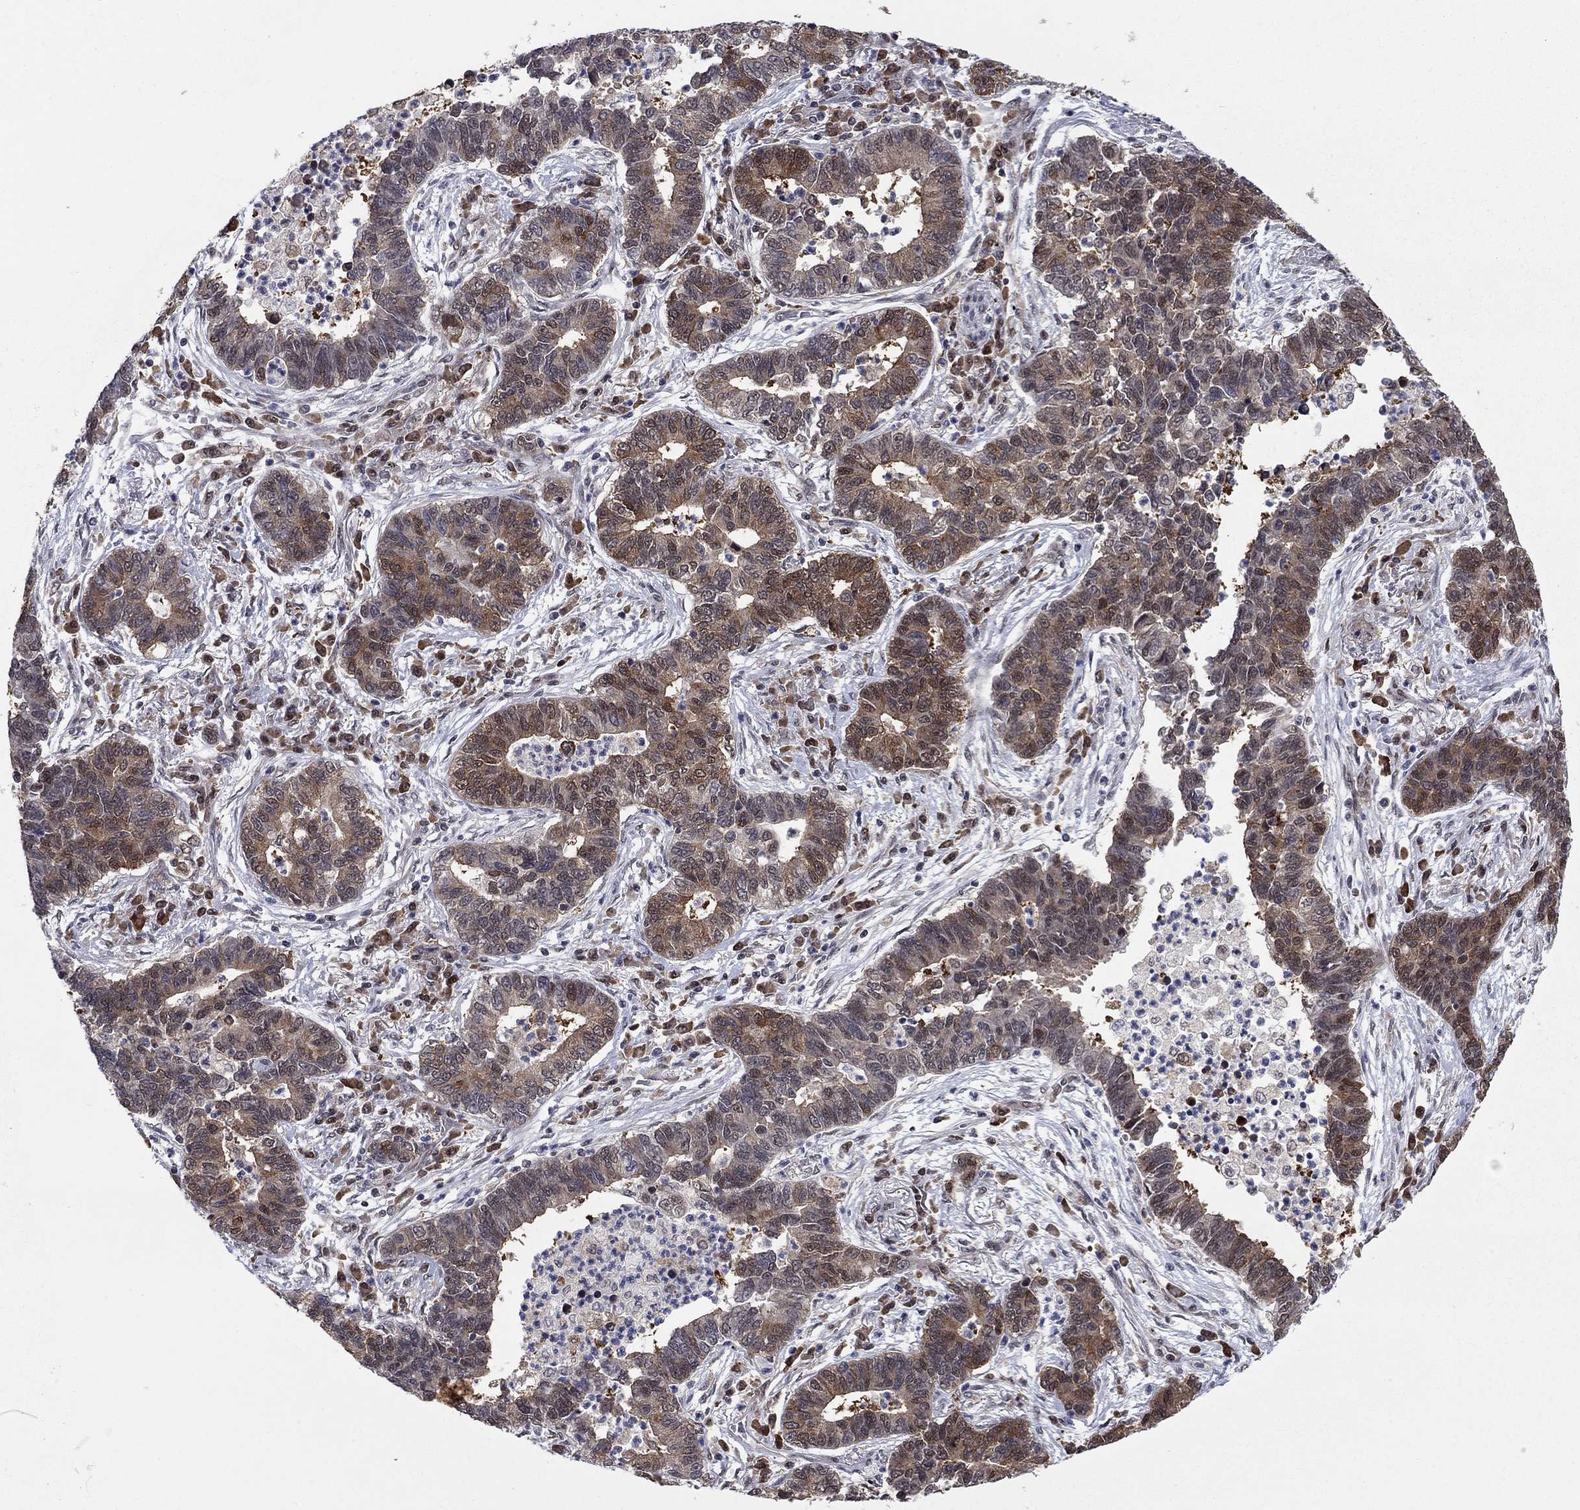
{"staining": {"intensity": "moderate", "quantity": "25%-75%", "location": "cytoplasmic/membranous"}, "tissue": "lung cancer", "cell_type": "Tumor cells", "image_type": "cancer", "snomed": [{"axis": "morphology", "description": "Adenocarcinoma, NOS"}, {"axis": "topography", "description": "Lung"}], "caption": "Moderate cytoplasmic/membranous positivity is seen in approximately 25%-75% of tumor cells in lung adenocarcinoma.", "gene": "FKBP4", "patient": {"sex": "female", "age": 57}}